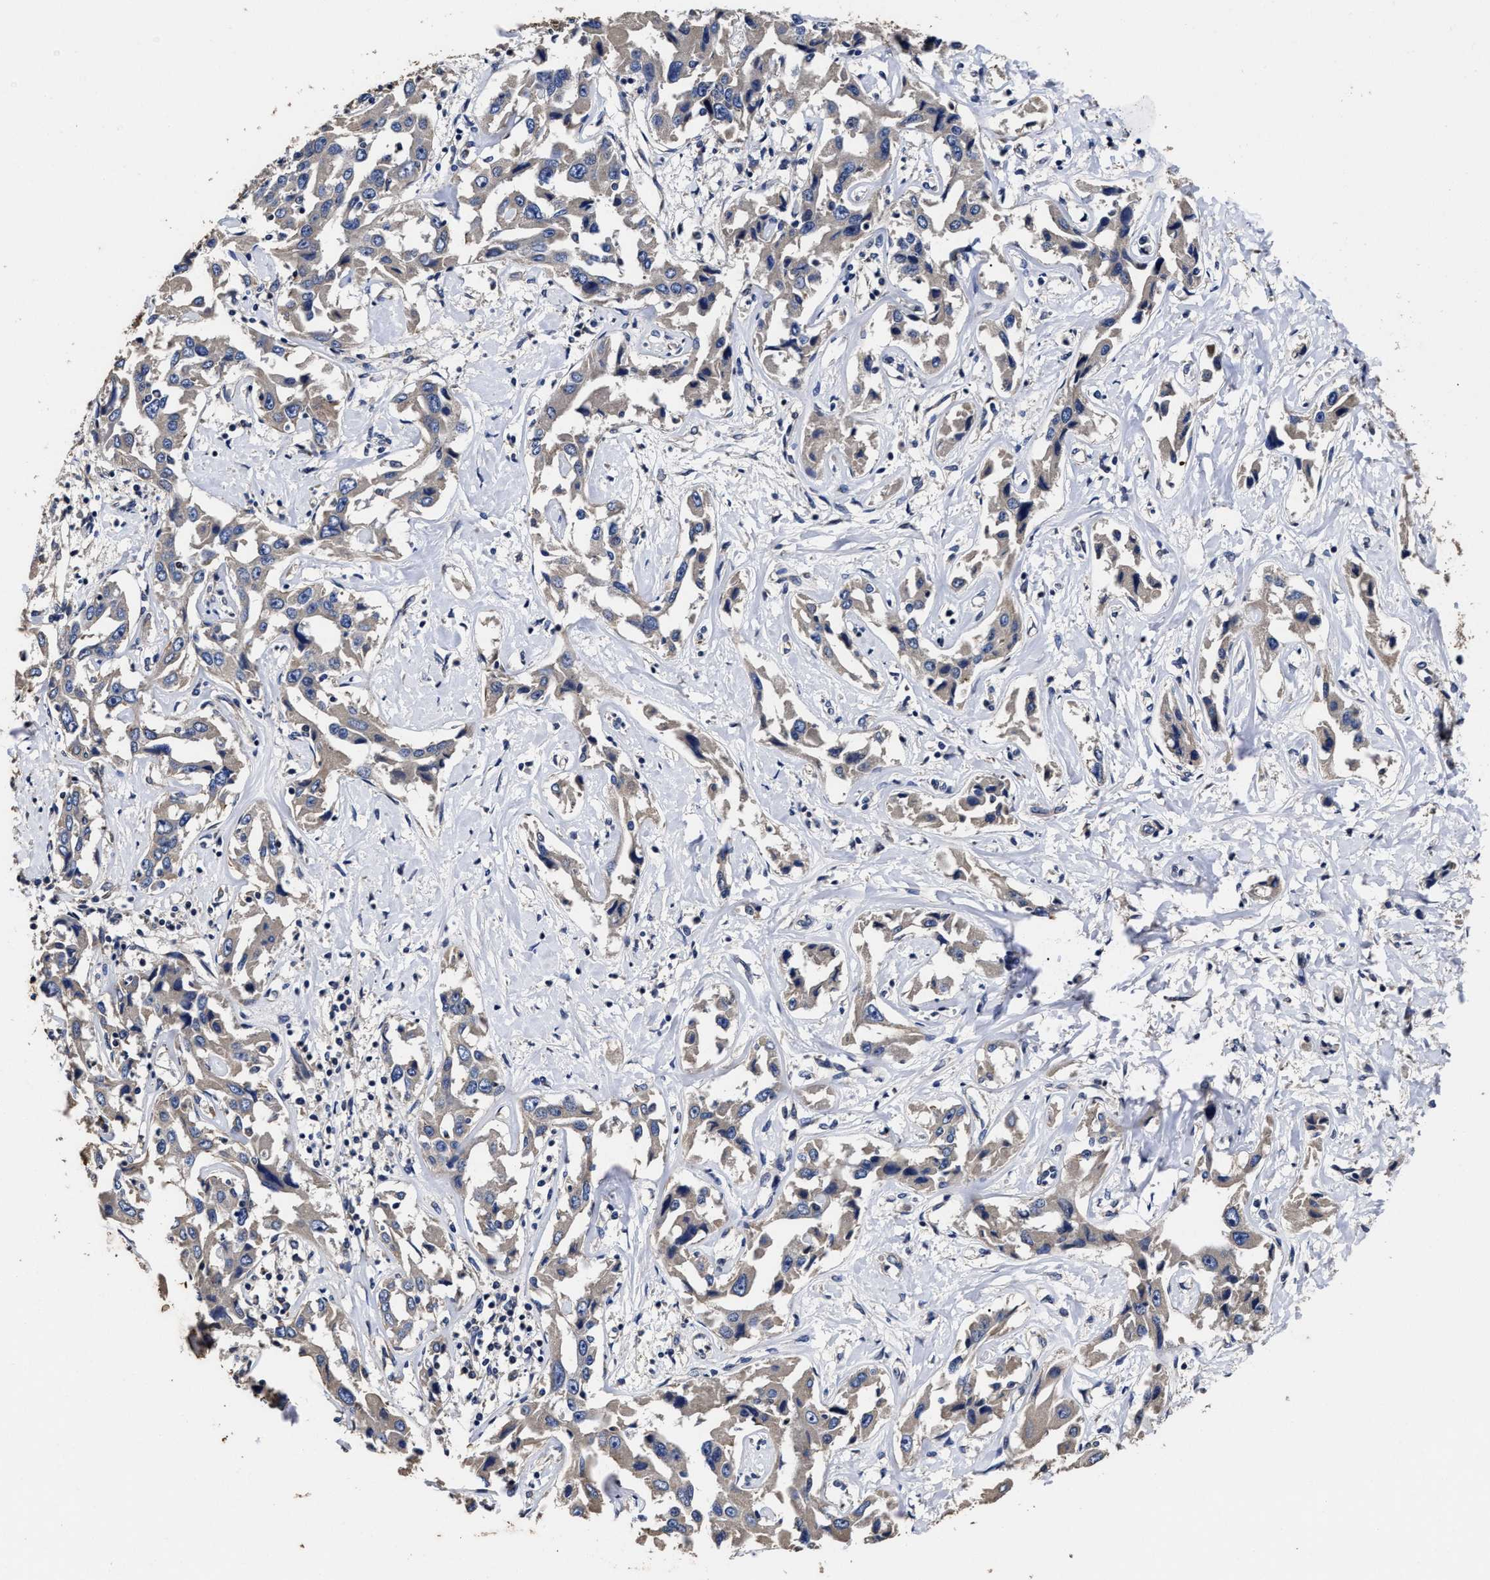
{"staining": {"intensity": "negative", "quantity": "none", "location": "none"}, "tissue": "liver cancer", "cell_type": "Tumor cells", "image_type": "cancer", "snomed": [{"axis": "morphology", "description": "Cholangiocarcinoma"}, {"axis": "topography", "description": "Liver"}], "caption": "Human liver cancer (cholangiocarcinoma) stained for a protein using IHC exhibits no positivity in tumor cells.", "gene": "AVEN", "patient": {"sex": "male", "age": 59}}